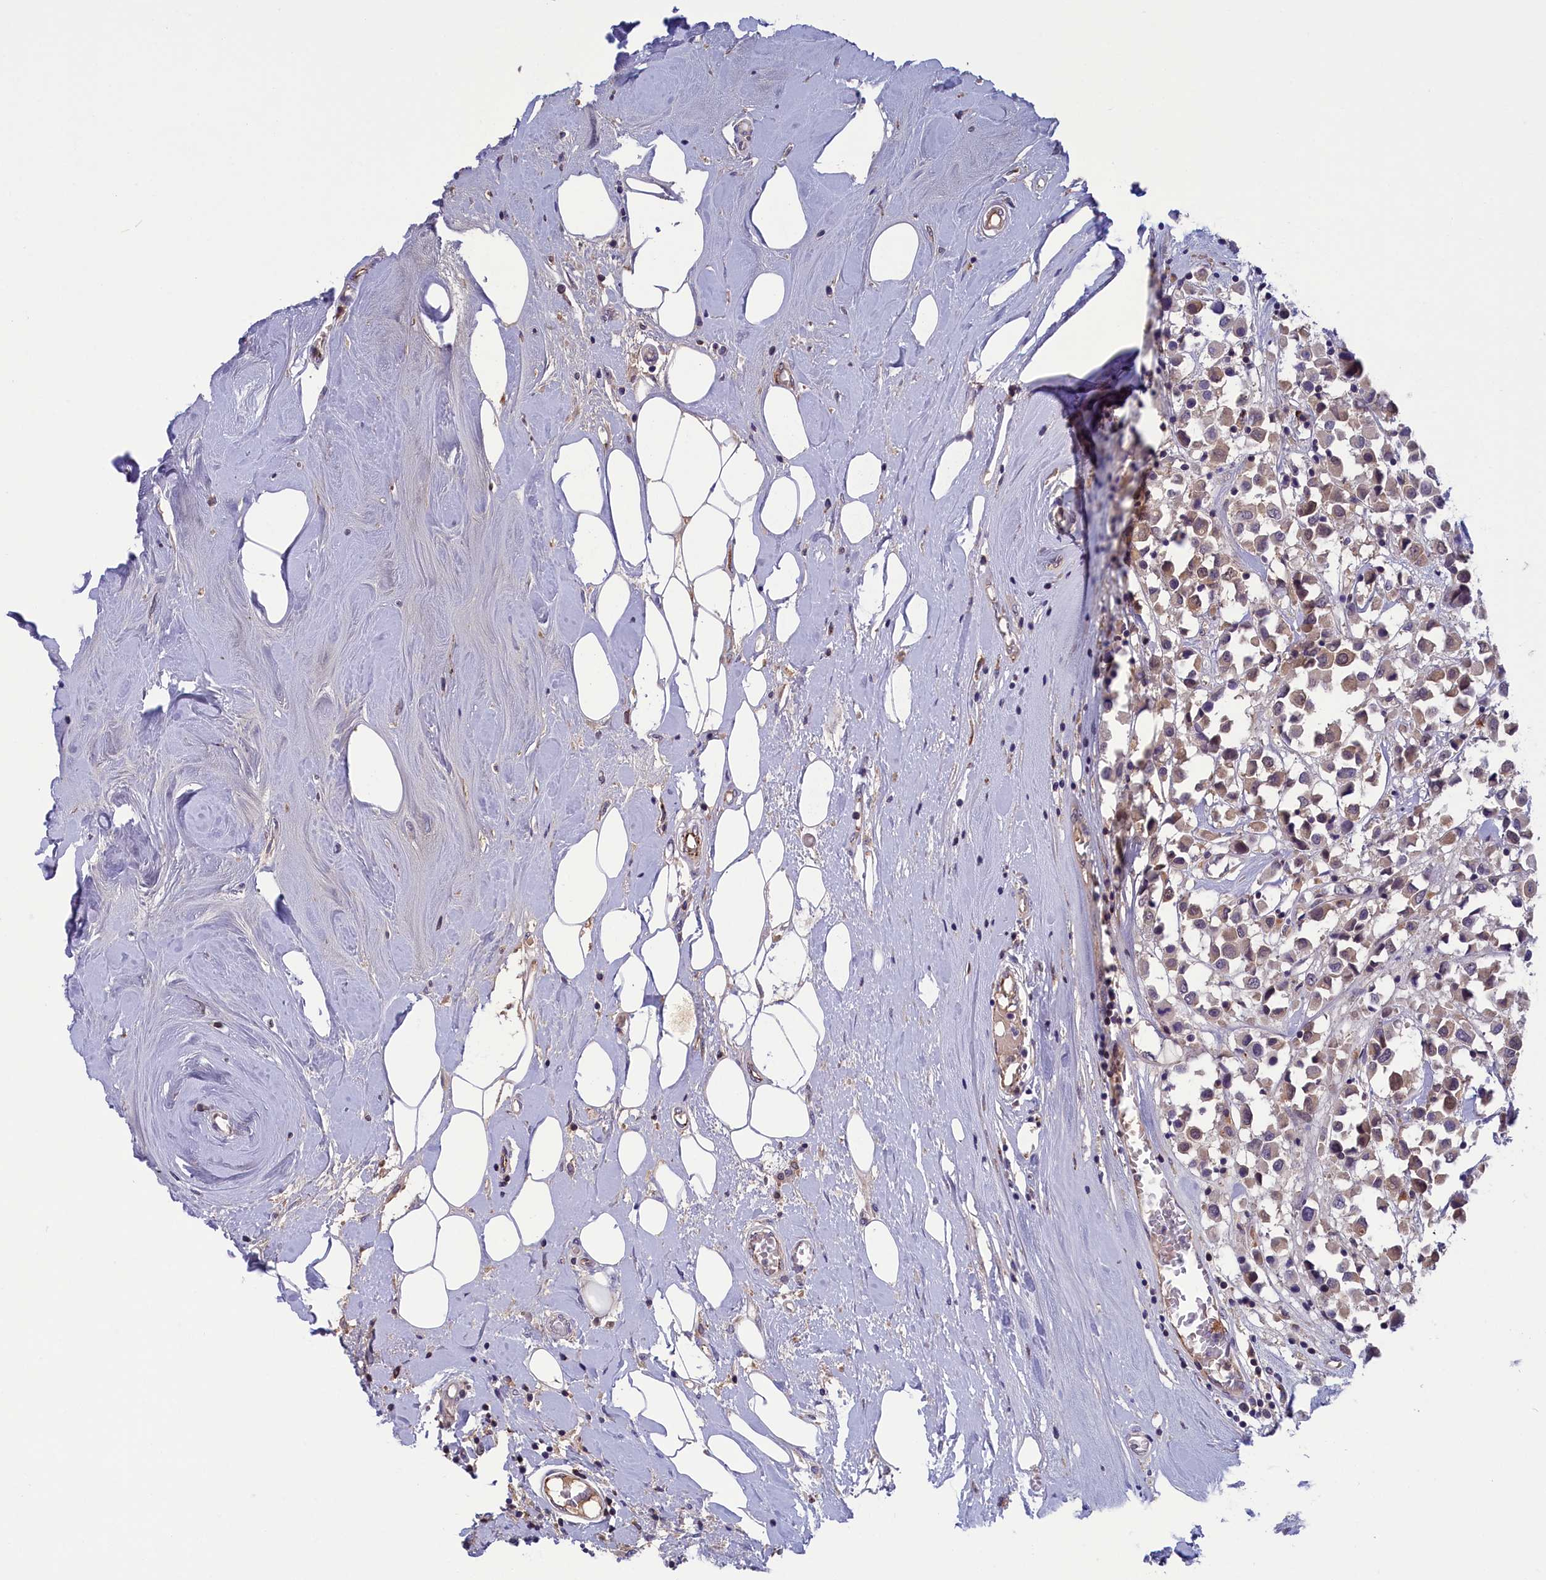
{"staining": {"intensity": "weak", "quantity": "25%-75%", "location": "cytoplasmic/membranous"}, "tissue": "breast cancer", "cell_type": "Tumor cells", "image_type": "cancer", "snomed": [{"axis": "morphology", "description": "Duct carcinoma"}, {"axis": "topography", "description": "Breast"}], "caption": "Human breast cancer (infiltrating ductal carcinoma) stained with a brown dye demonstrates weak cytoplasmic/membranous positive positivity in about 25%-75% of tumor cells.", "gene": "STYX", "patient": {"sex": "female", "age": 61}}